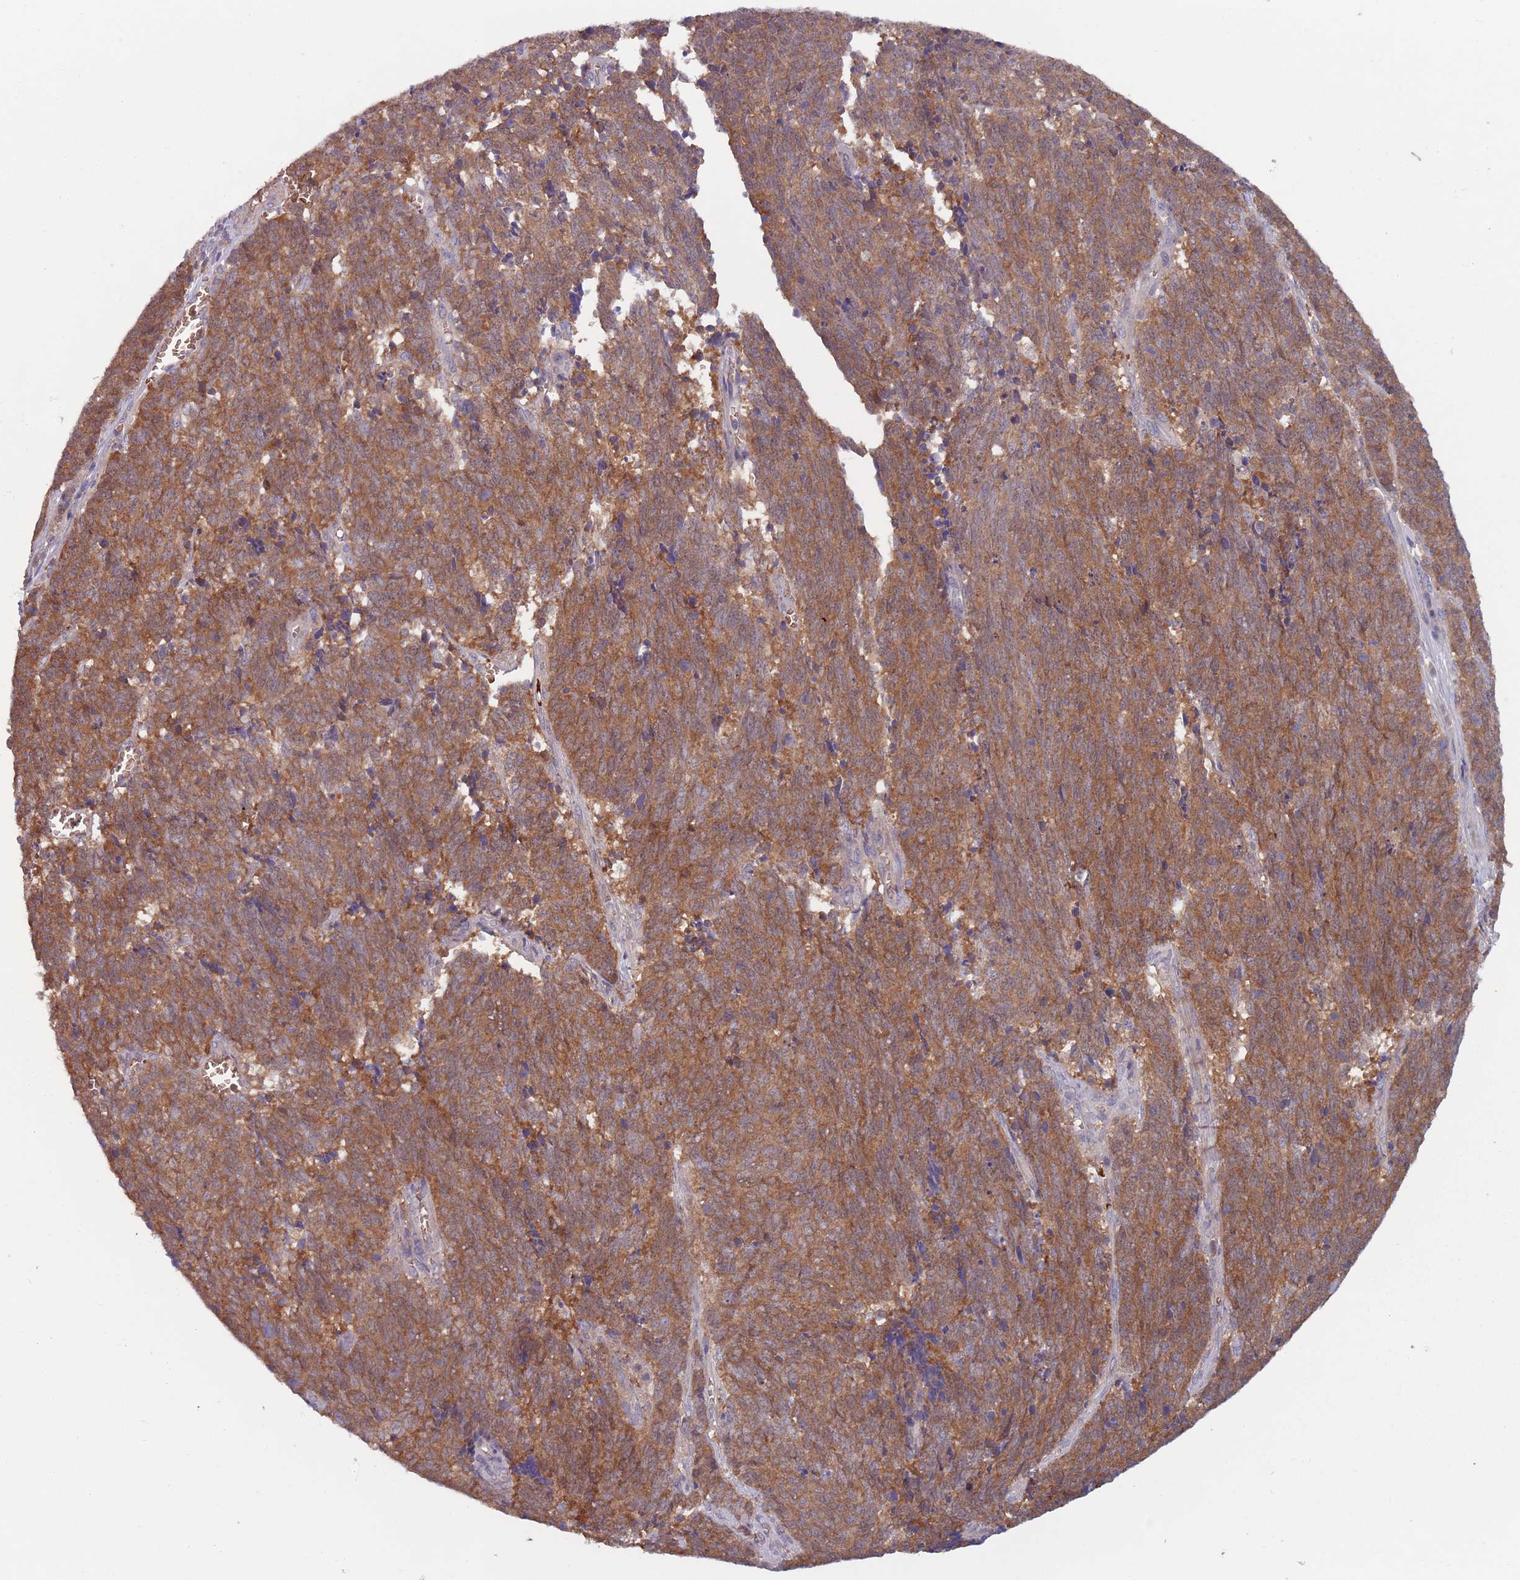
{"staining": {"intensity": "strong", "quantity": ">75%", "location": "cytoplasmic/membranous"}, "tissue": "cervical cancer", "cell_type": "Tumor cells", "image_type": "cancer", "snomed": [{"axis": "morphology", "description": "Squamous cell carcinoma, NOS"}, {"axis": "topography", "description": "Cervix"}], "caption": "Immunohistochemistry (IHC) of cervical cancer shows high levels of strong cytoplasmic/membranous staining in approximately >75% of tumor cells. The protein is shown in brown color, while the nuclei are stained blue.", "gene": "CLNS1A", "patient": {"sex": "female", "age": 29}}